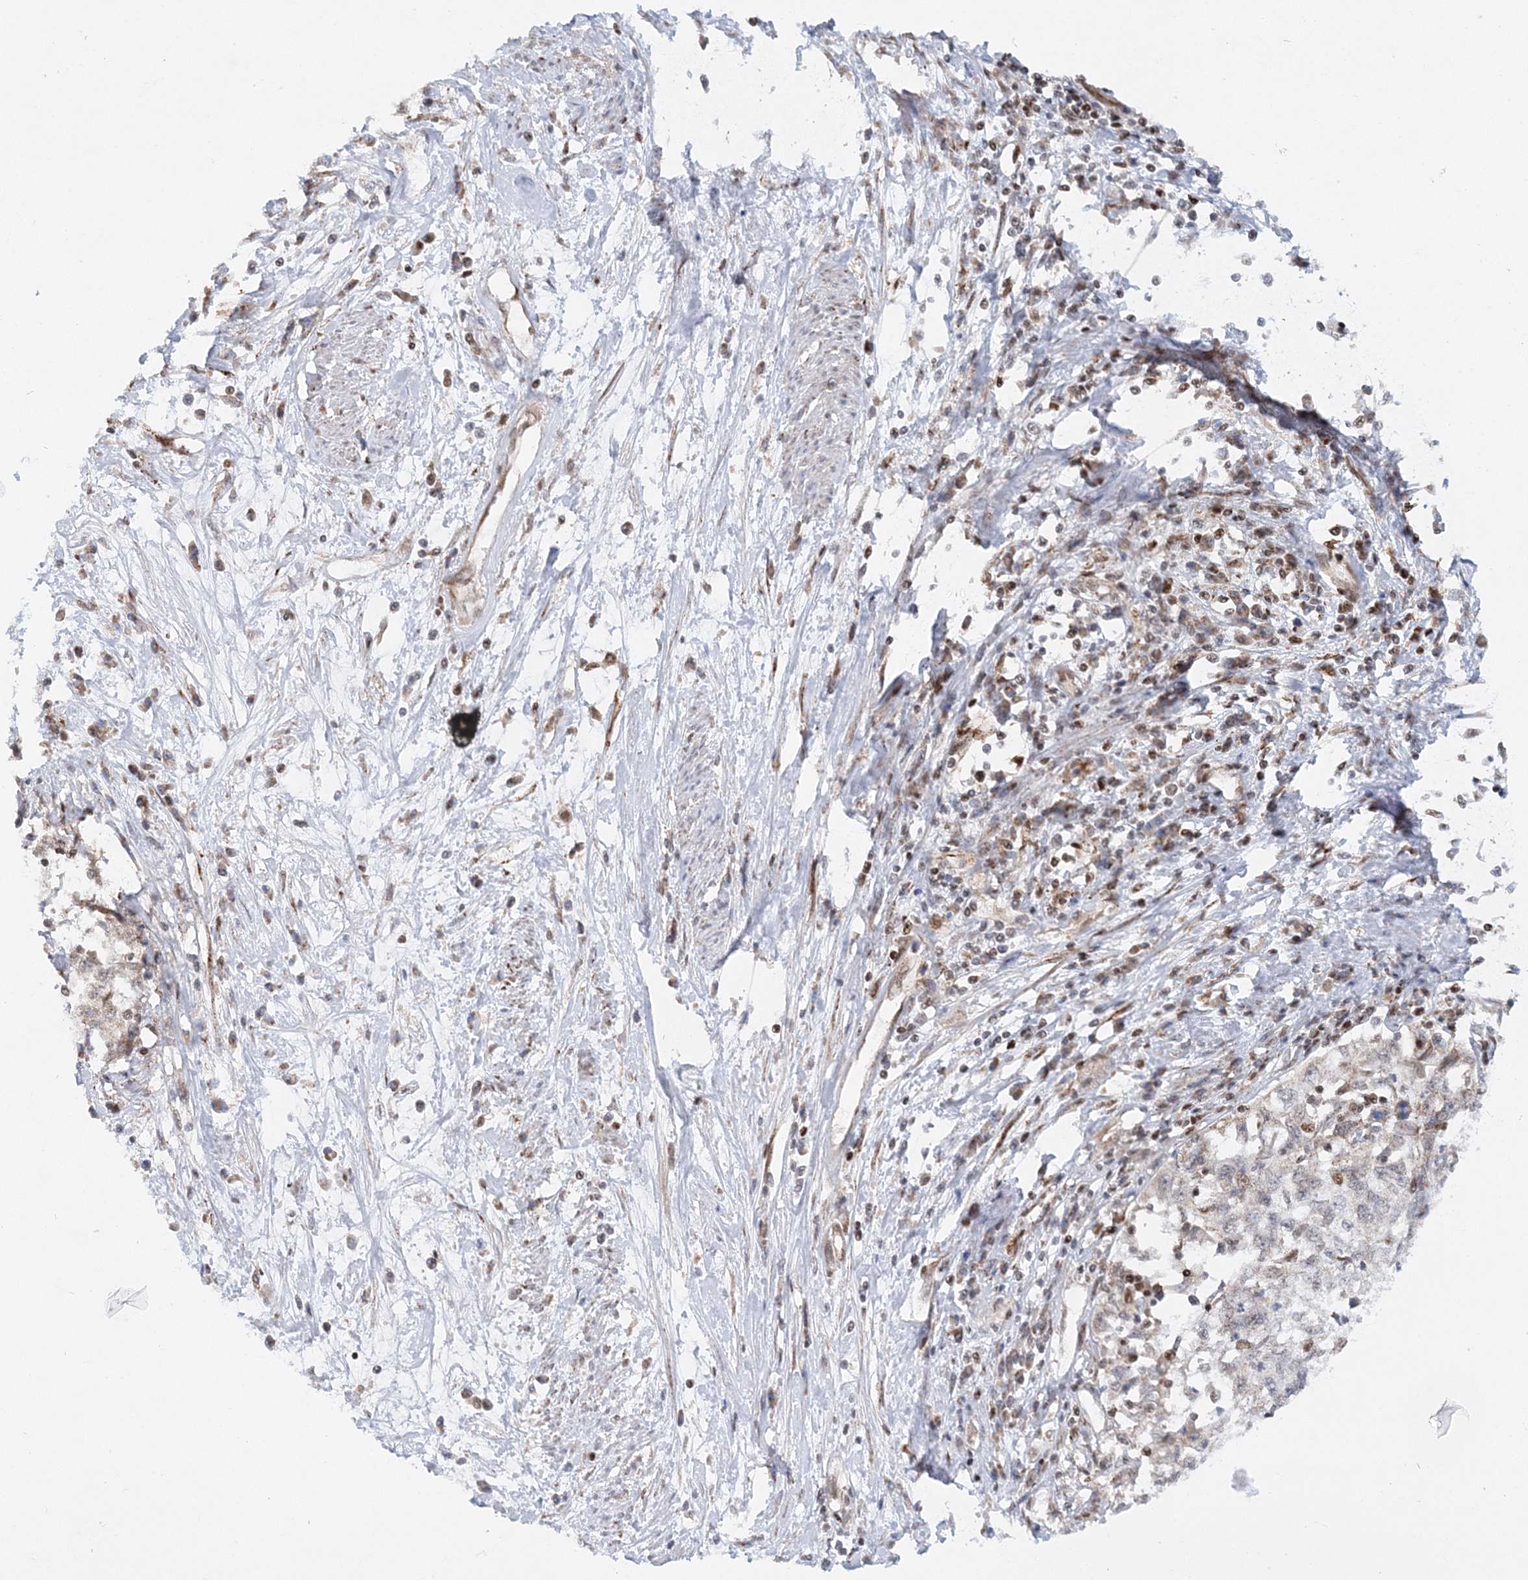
{"staining": {"intensity": "weak", "quantity": "<25%", "location": "cytoplasmic/membranous"}, "tissue": "cervical cancer", "cell_type": "Tumor cells", "image_type": "cancer", "snomed": [{"axis": "morphology", "description": "Squamous cell carcinoma, NOS"}, {"axis": "topography", "description": "Cervix"}], "caption": "This is an IHC micrograph of human cervical squamous cell carcinoma. There is no positivity in tumor cells.", "gene": "RAB11FIP2", "patient": {"sex": "female", "age": 57}}